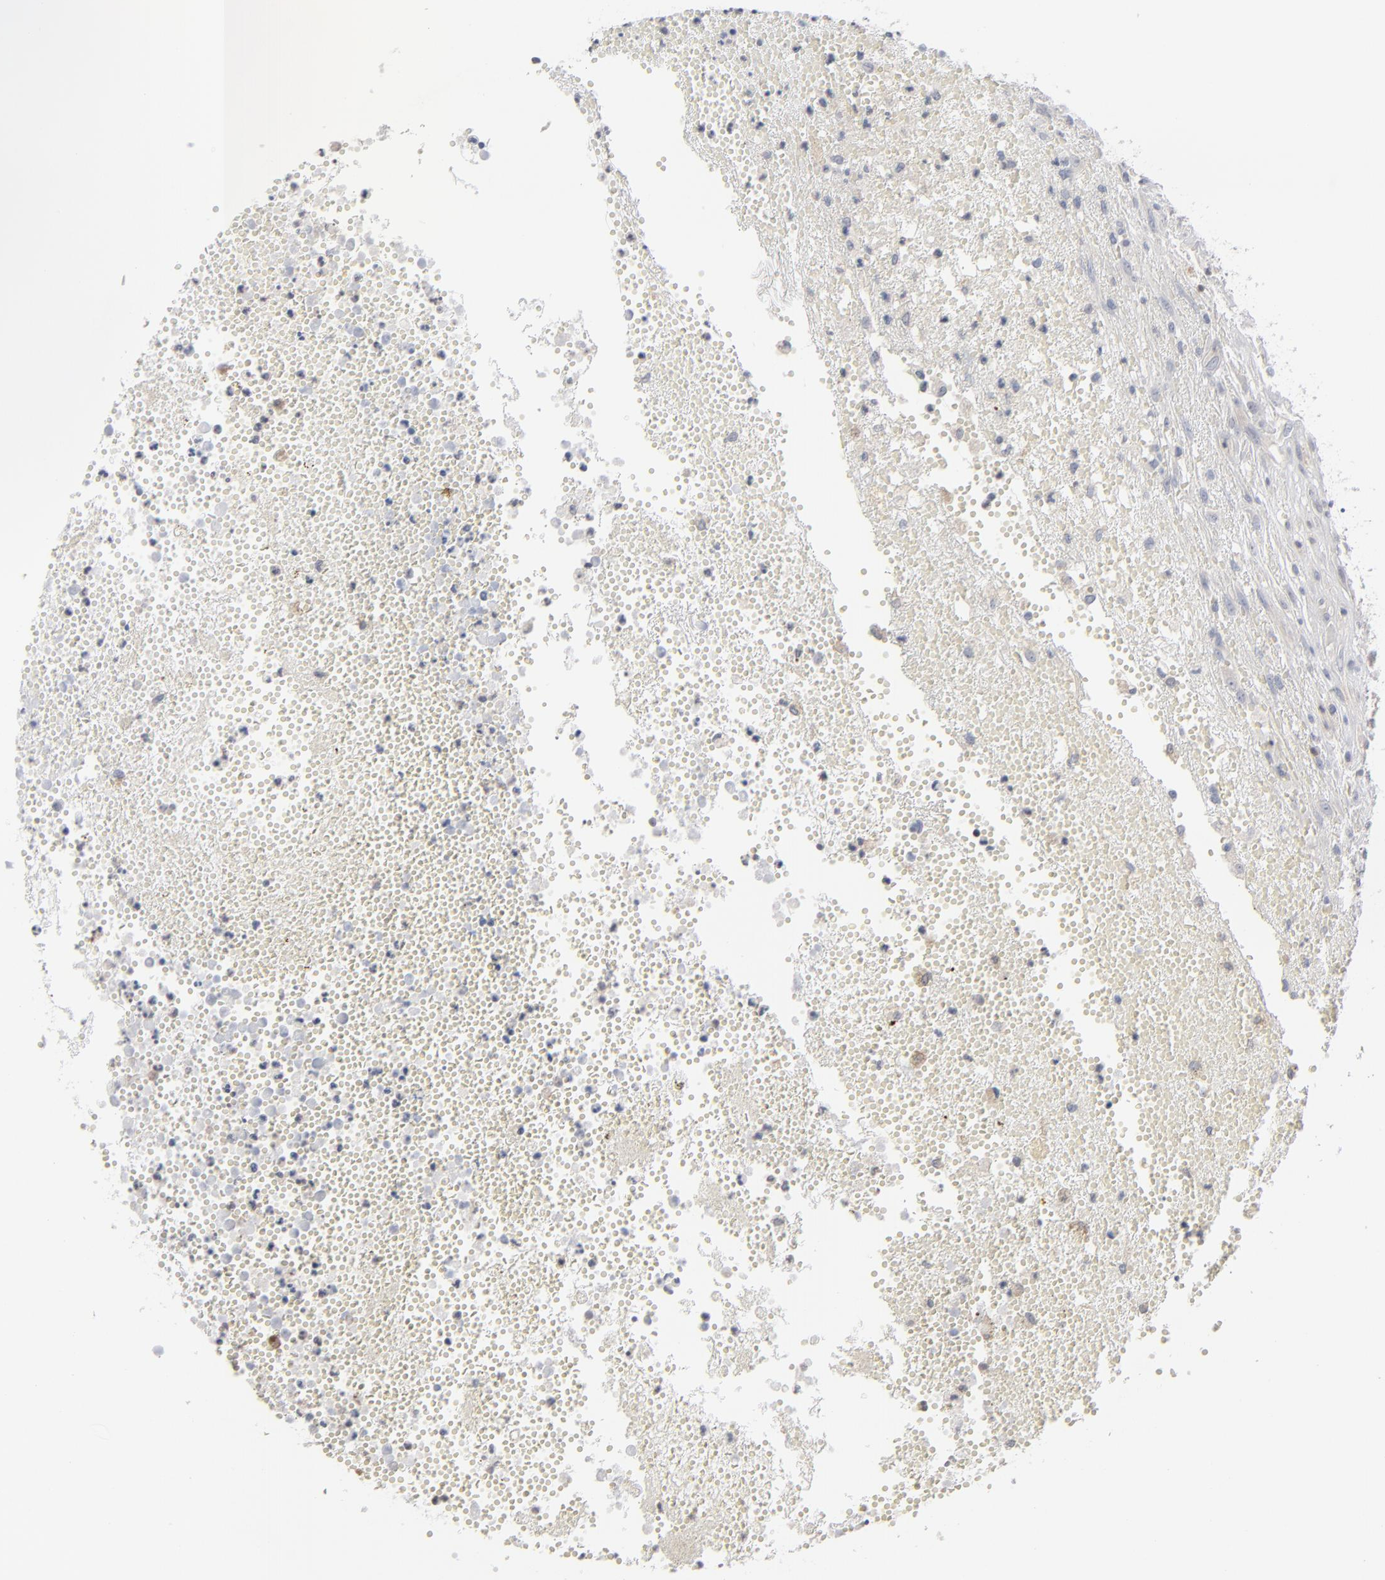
{"staining": {"intensity": "negative", "quantity": "none", "location": "none"}, "tissue": "glioma", "cell_type": "Tumor cells", "image_type": "cancer", "snomed": [{"axis": "morphology", "description": "Glioma, malignant, High grade"}, {"axis": "topography", "description": "Brain"}], "caption": "A high-resolution photomicrograph shows IHC staining of malignant high-grade glioma, which reveals no significant positivity in tumor cells.", "gene": "STAT4", "patient": {"sex": "male", "age": 66}}